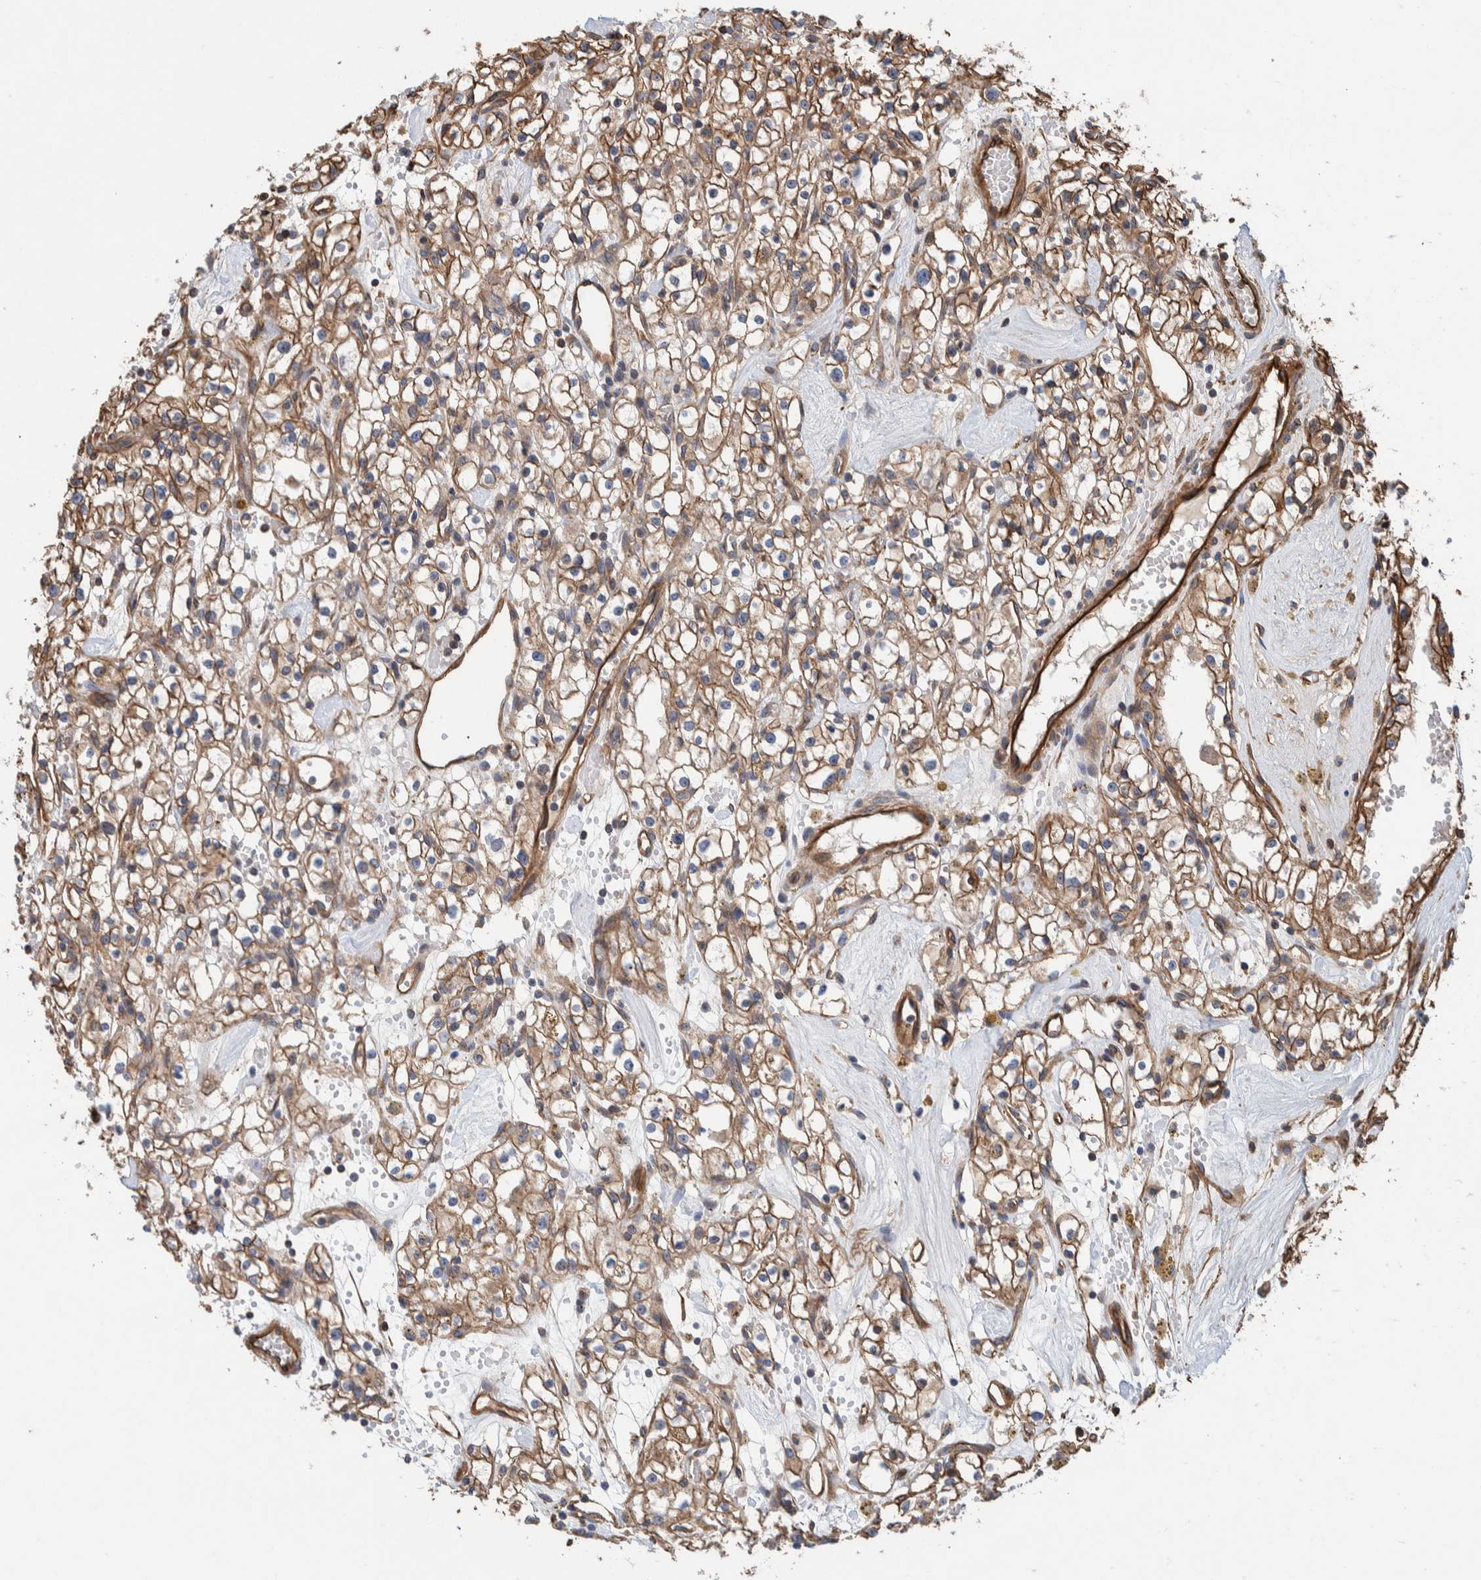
{"staining": {"intensity": "moderate", "quantity": ">75%", "location": "cytoplasmic/membranous"}, "tissue": "renal cancer", "cell_type": "Tumor cells", "image_type": "cancer", "snomed": [{"axis": "morphology", "description": "Adenocarcinoma, NOS"}, {"axis": "topography", "description": "Kidney"}], "caption": "Moderate cytoplasmic/membranous protein staining is appreciated in about >75% of tumor cells in renal adenocarcinoma. (DAB = brown stain, brightfield microscopy at high magnification).", "gene": "PKD1L1", "patient": {"sex": "male", "age": 56}}